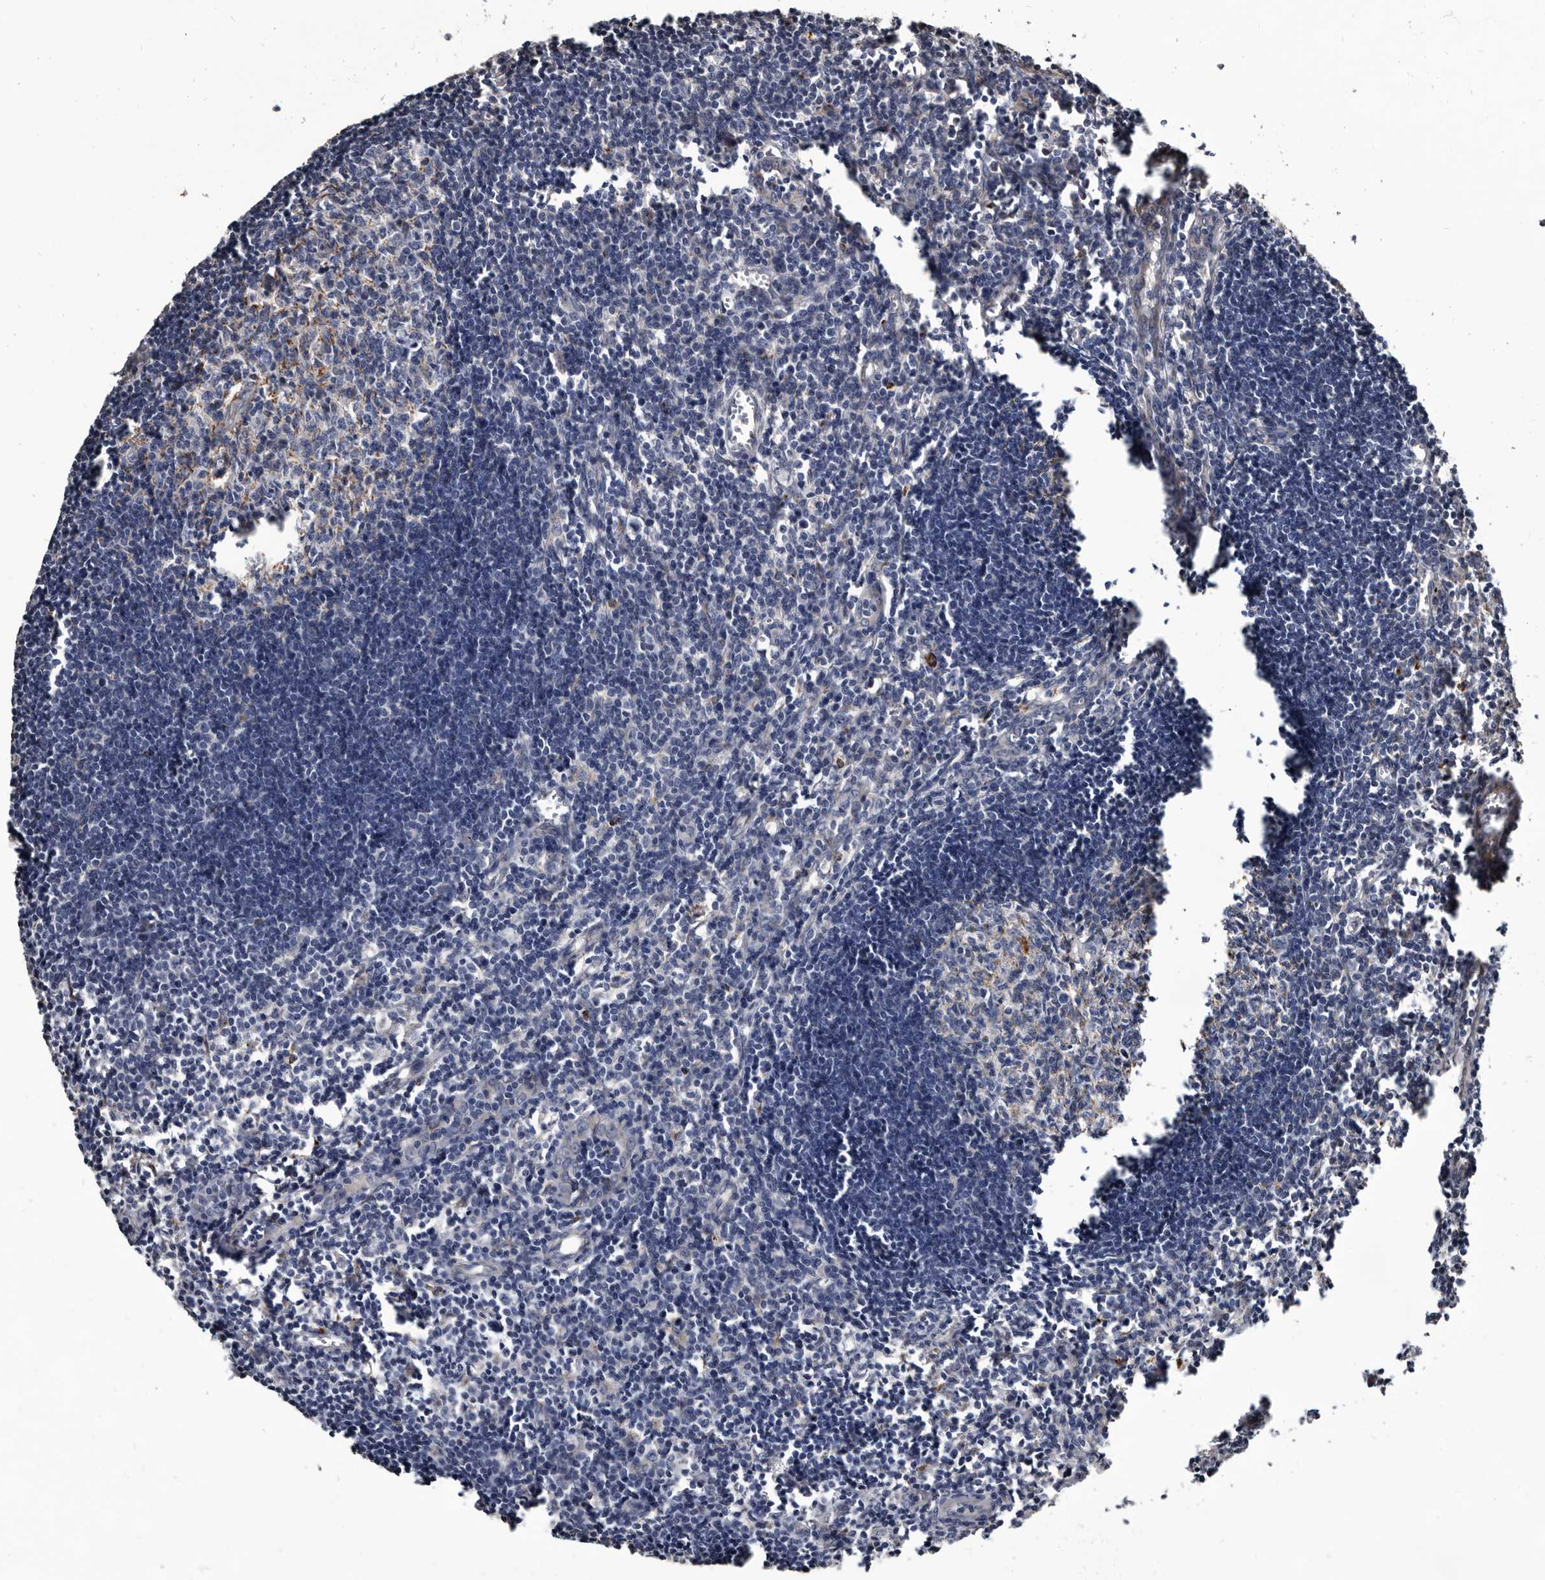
{"staining": {"intensity": "negative", "quantity": "none", "location": "none"}, "tissue": "lymph node", "cell_type": "Germinal center cells", "image_type": "normal", "snomed": [{"axis": "morphology", "description": "Normal tissue, NOS"}, {"axis": "morphology", "description": "Malignant melanoma, Metastatic site"}, {"axis": "topography", "description": "Lymph node"}], "caption": "Photomicrograph shows no protein expression in germinal center cells of unremarkable lymph node. The staining is performed using DAB brown chromogen with nuclei counter-stained in using hematoxylin.", "gene": "CTSA", "patient": {"sex": "male", "age": 41}}